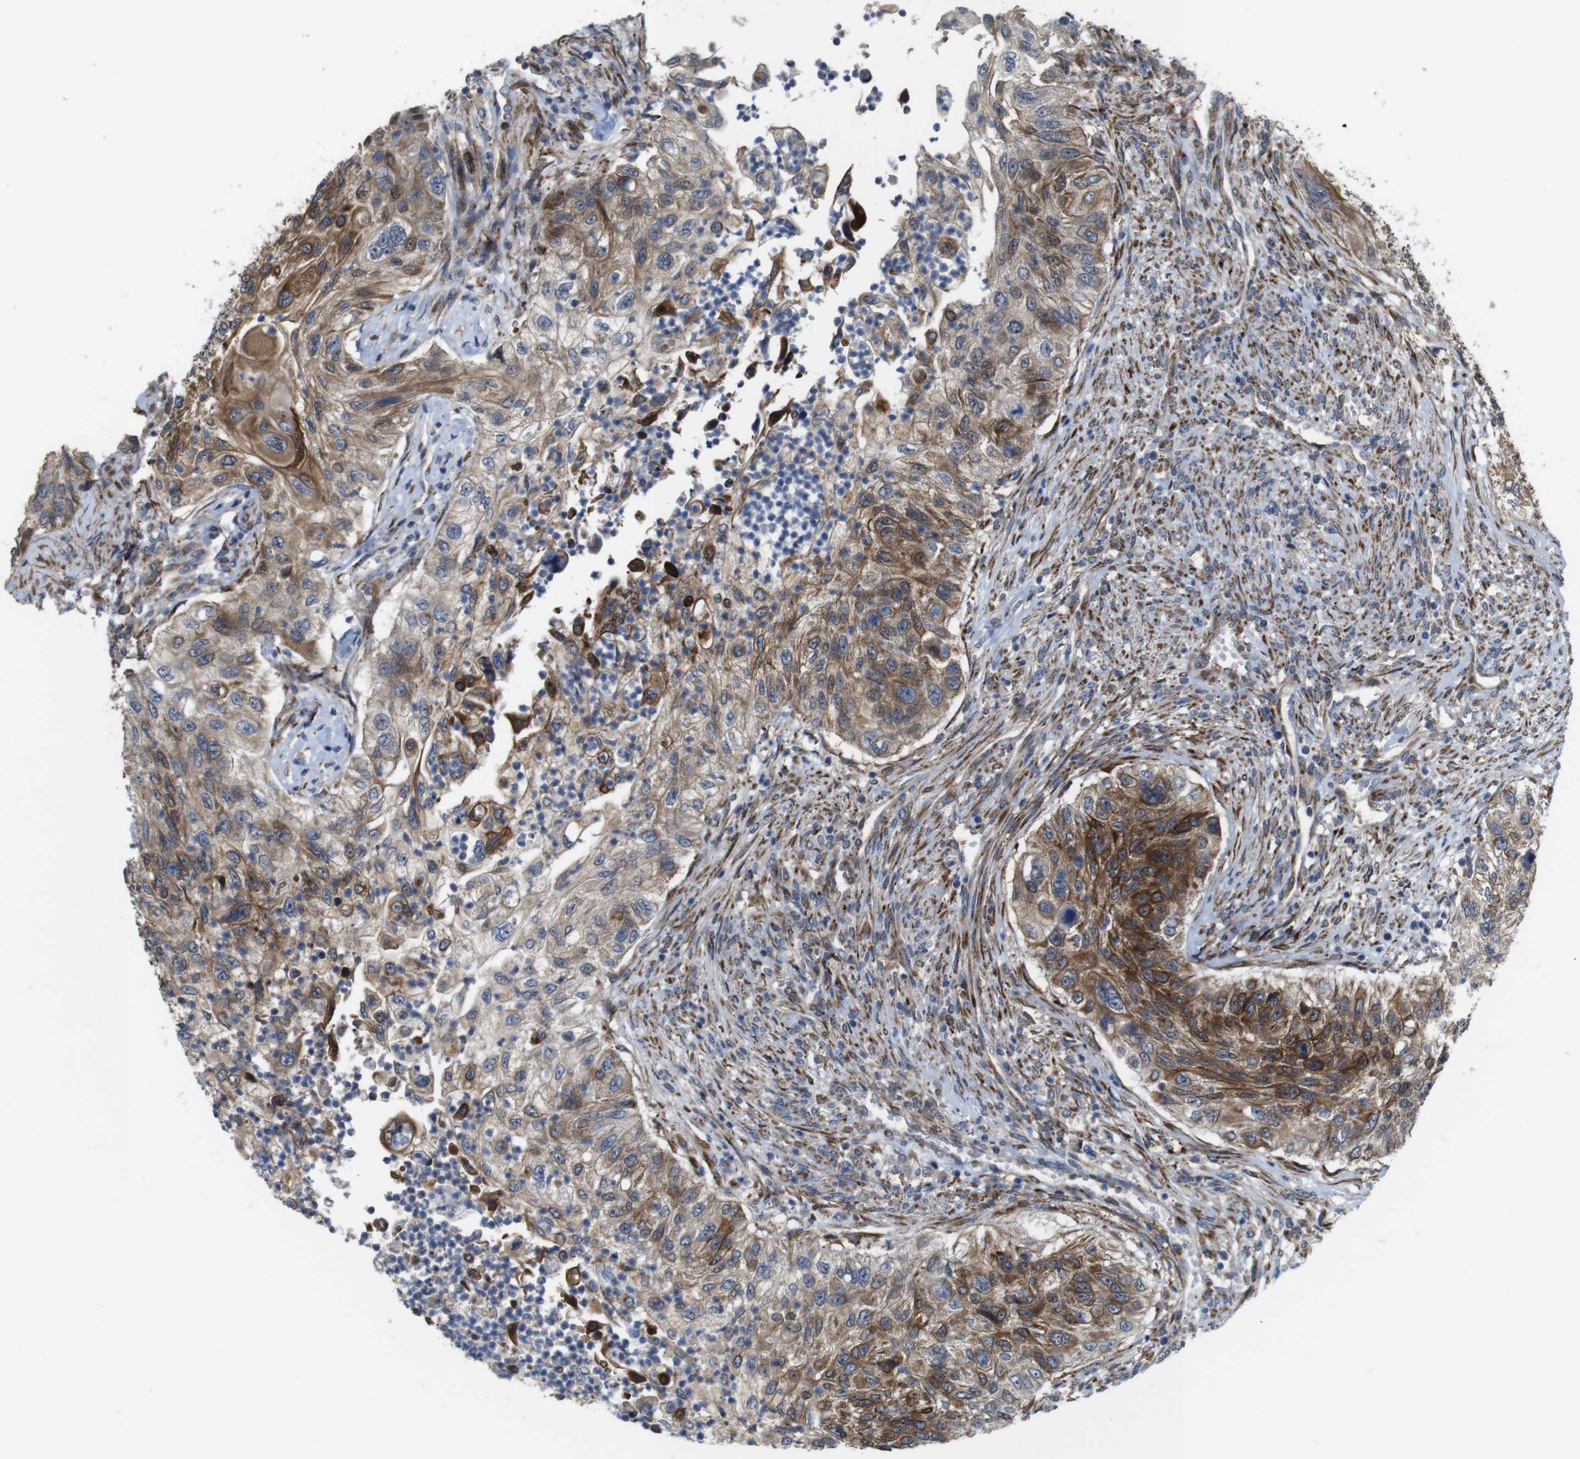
{"staining": {"intensity": "strong", "quantity": "25%-75%", "location": "cytoplasmic/membranous,nuclear"}, "tissue": "urothelial cancer", "cell_type": "Tumor cells", "image_type": "cancer", "snomed": [{"axis": "morphology", "description": "Urothelial carcinoma, High grade"}, {"axis": "topography", "description": "Urinary bladder"}], "caption": "Immunohistochemistry (DAB) staining of human urothelial cancer shows strong cytoplasmic/membranous and nuclear protein staining in about 25%-75% of tumor cells.", "gene": "PCOLCE2", "patient": {"sex": "female", "age": 60}}